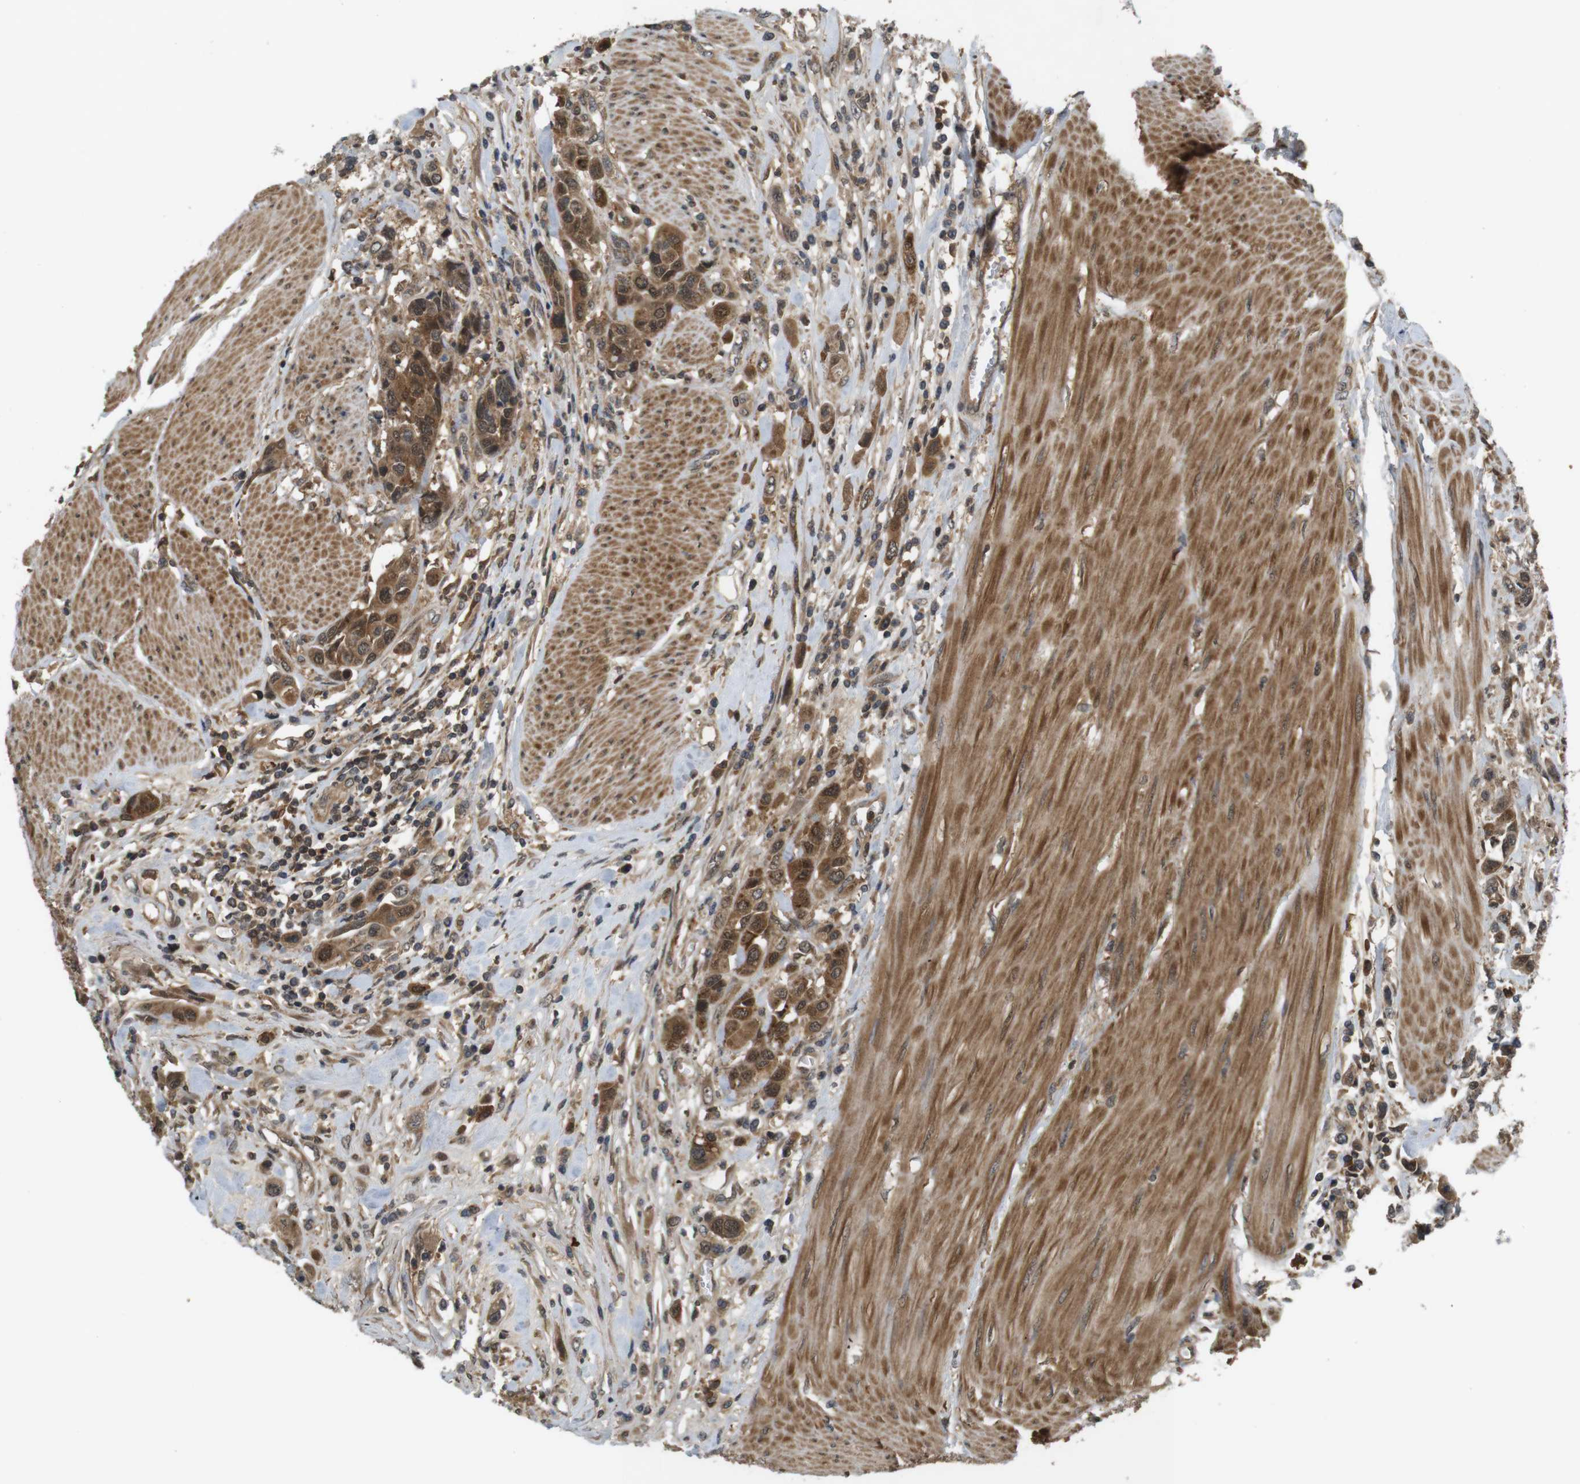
{"staining": {"intensity": "moderate", "quantity": ">75%", "location": "cytoplasmic/membranous,nuclear"}, "tissue": "urothelial cancer", "cell_type": "Tumor cells", "image_type": "cancer", "snomed": [{"axis": "morphology", "description": "Urothelial carcinoma, High grade"}, {"axis": "topography", "description": "Urinary bladder"}], "caption": "Tumor cells display moderate cytoplasmic/membranous and nuclear expression in about >75% of cells in high-grade urothelial carcinoma. The staining was performed using DAB (3,3'-diaminobenzidine), with brown indicating positive protein expression. Nuclei are stained blue with hematoxylin.", "gene": "NFKBIE", "patient": {"sex": "male", "age": 50}}